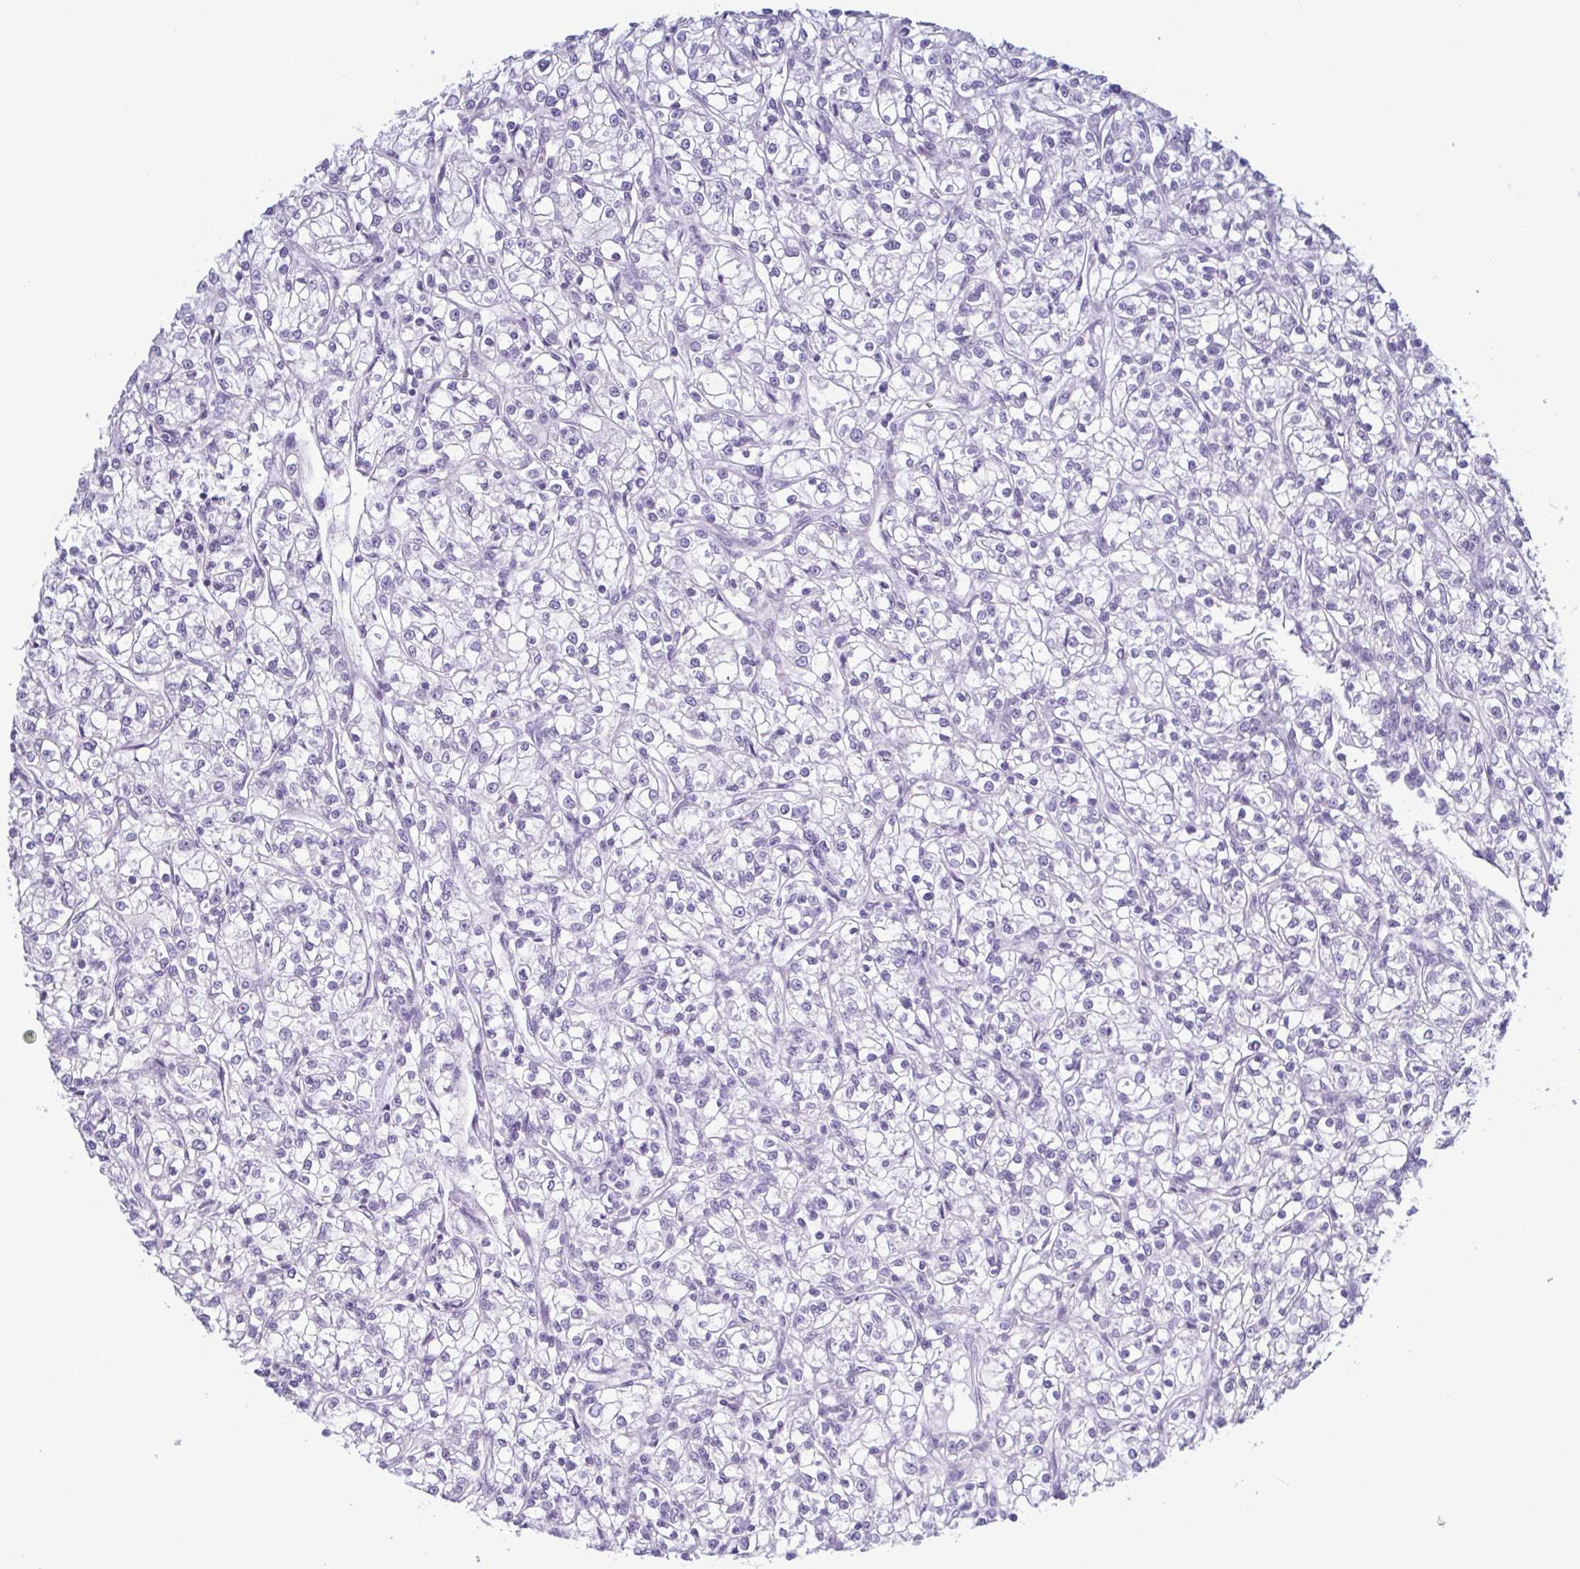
{"staining": {"intensity": "negative", "quantity": "none", "location": "none"}, "tissue": "renal cancer", "cell_type": "Tumor cells", "image_type": "cancer", "snomed": [{"axis": "morphology", "description": "Adenocarcinoma, NOS"}, {"axis": "topography", "description": "Kidney"}], "caption": "The image demonstrates no significant staining in tumor cells of renal adenocarcinoma.", "gene": "KRT10", "patient": {"sex": "female", "age": 59}}